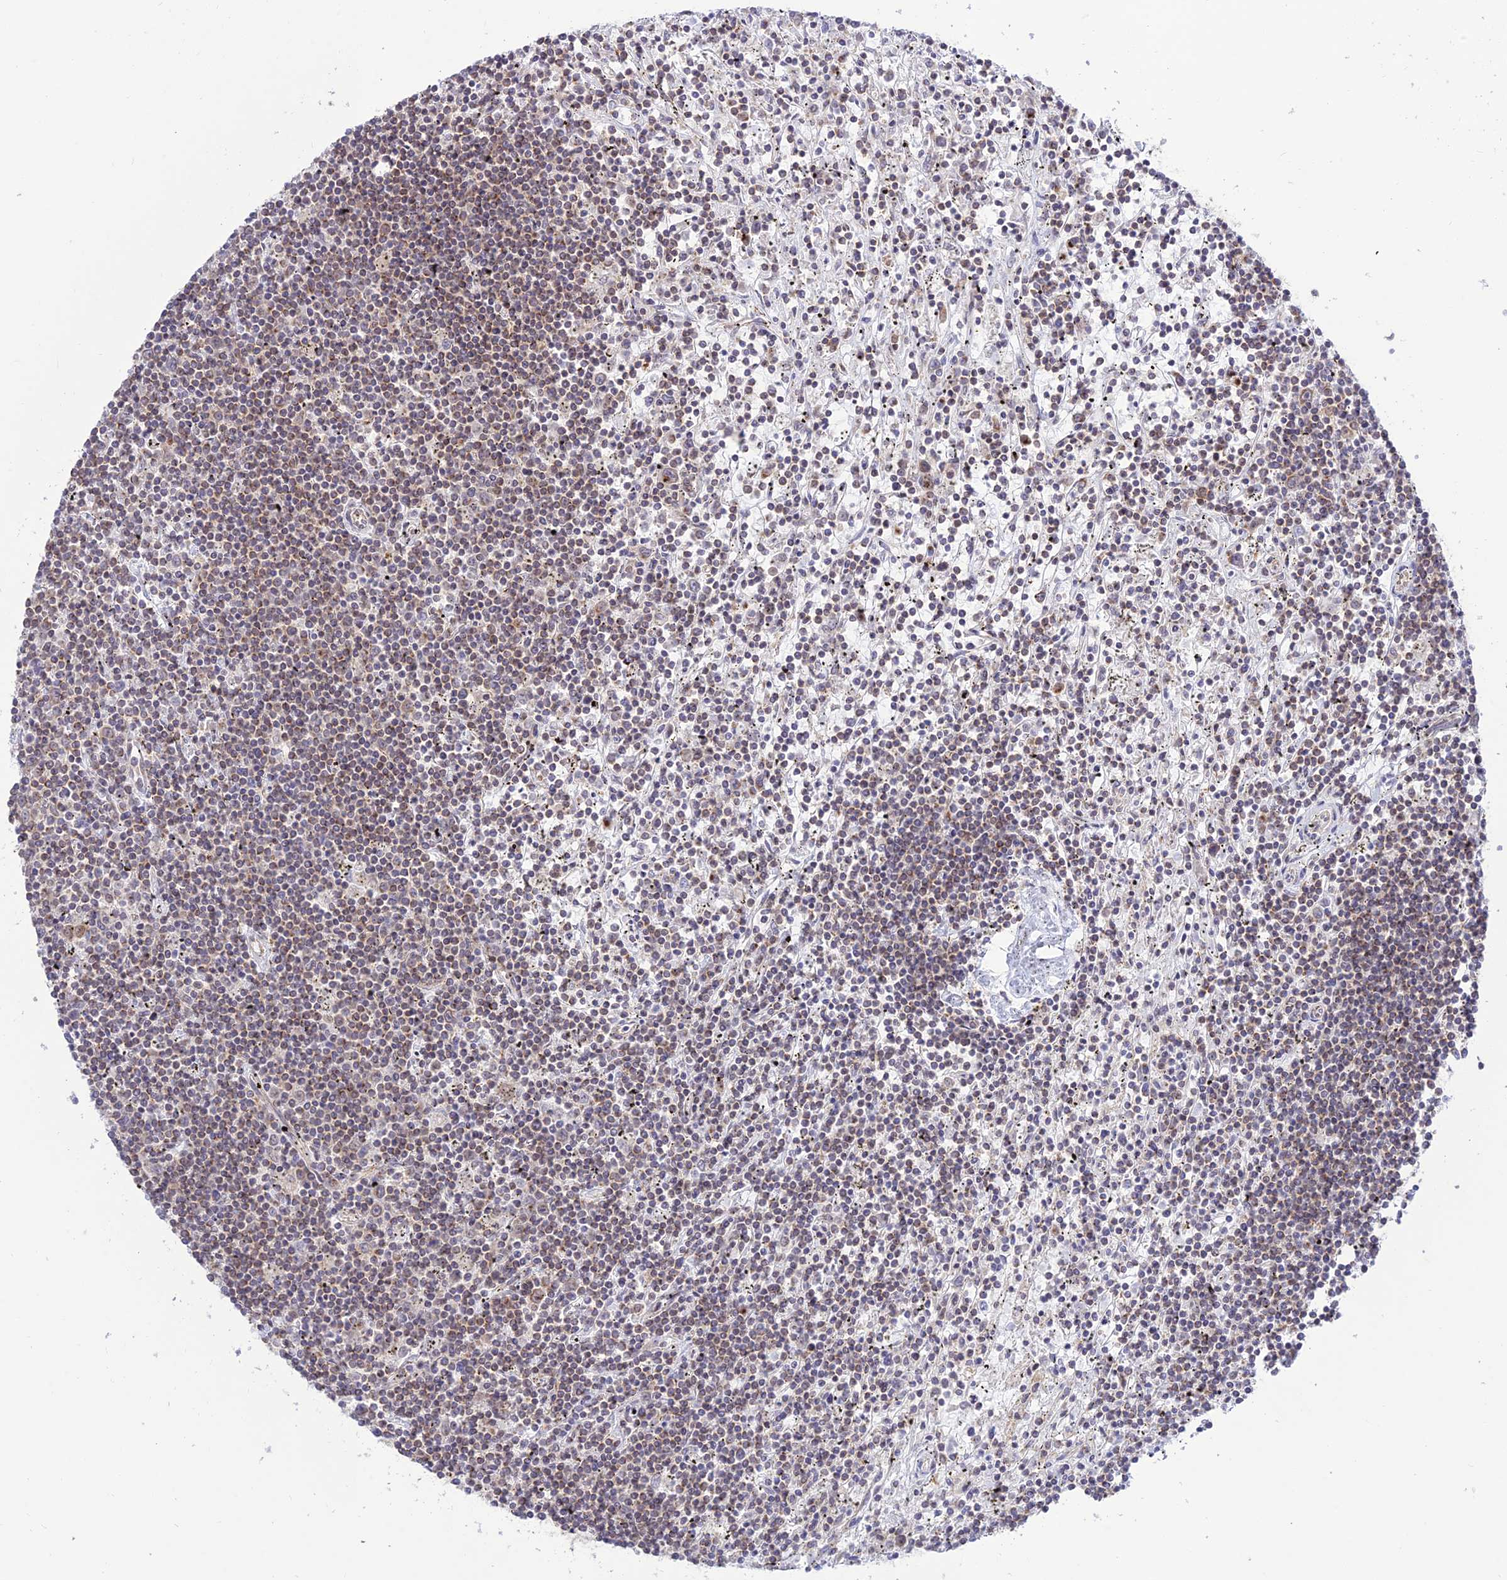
{"staining": {"intensity": "weak", "quantity": "25%-75%", "location": "cytoplasmic/membranous"}, "tissue": "lymphoma", "cell_type": "Tumor cells", "image_type": "cancer", "snomed": [{"axis": "morphology", "description": "Malignant lymphoma, non-Hodgkin's type, Low grade"}, {"axis": "topography", "description": "Spleen"}], "caption": "Immunohistochemical staining of human lymphoma exhibits low levels of weak cytoplasmic/membranous protein positivity in about 25%-75% of tumor cells. (Stains: DAB (3,3'-diaminobenzidine) in brown, nuclei in blue, Microscopy: brightfield microscopy at high magnification).", "gene": "GOLGA3", "patient": {"sex": "male", "age": 76}}